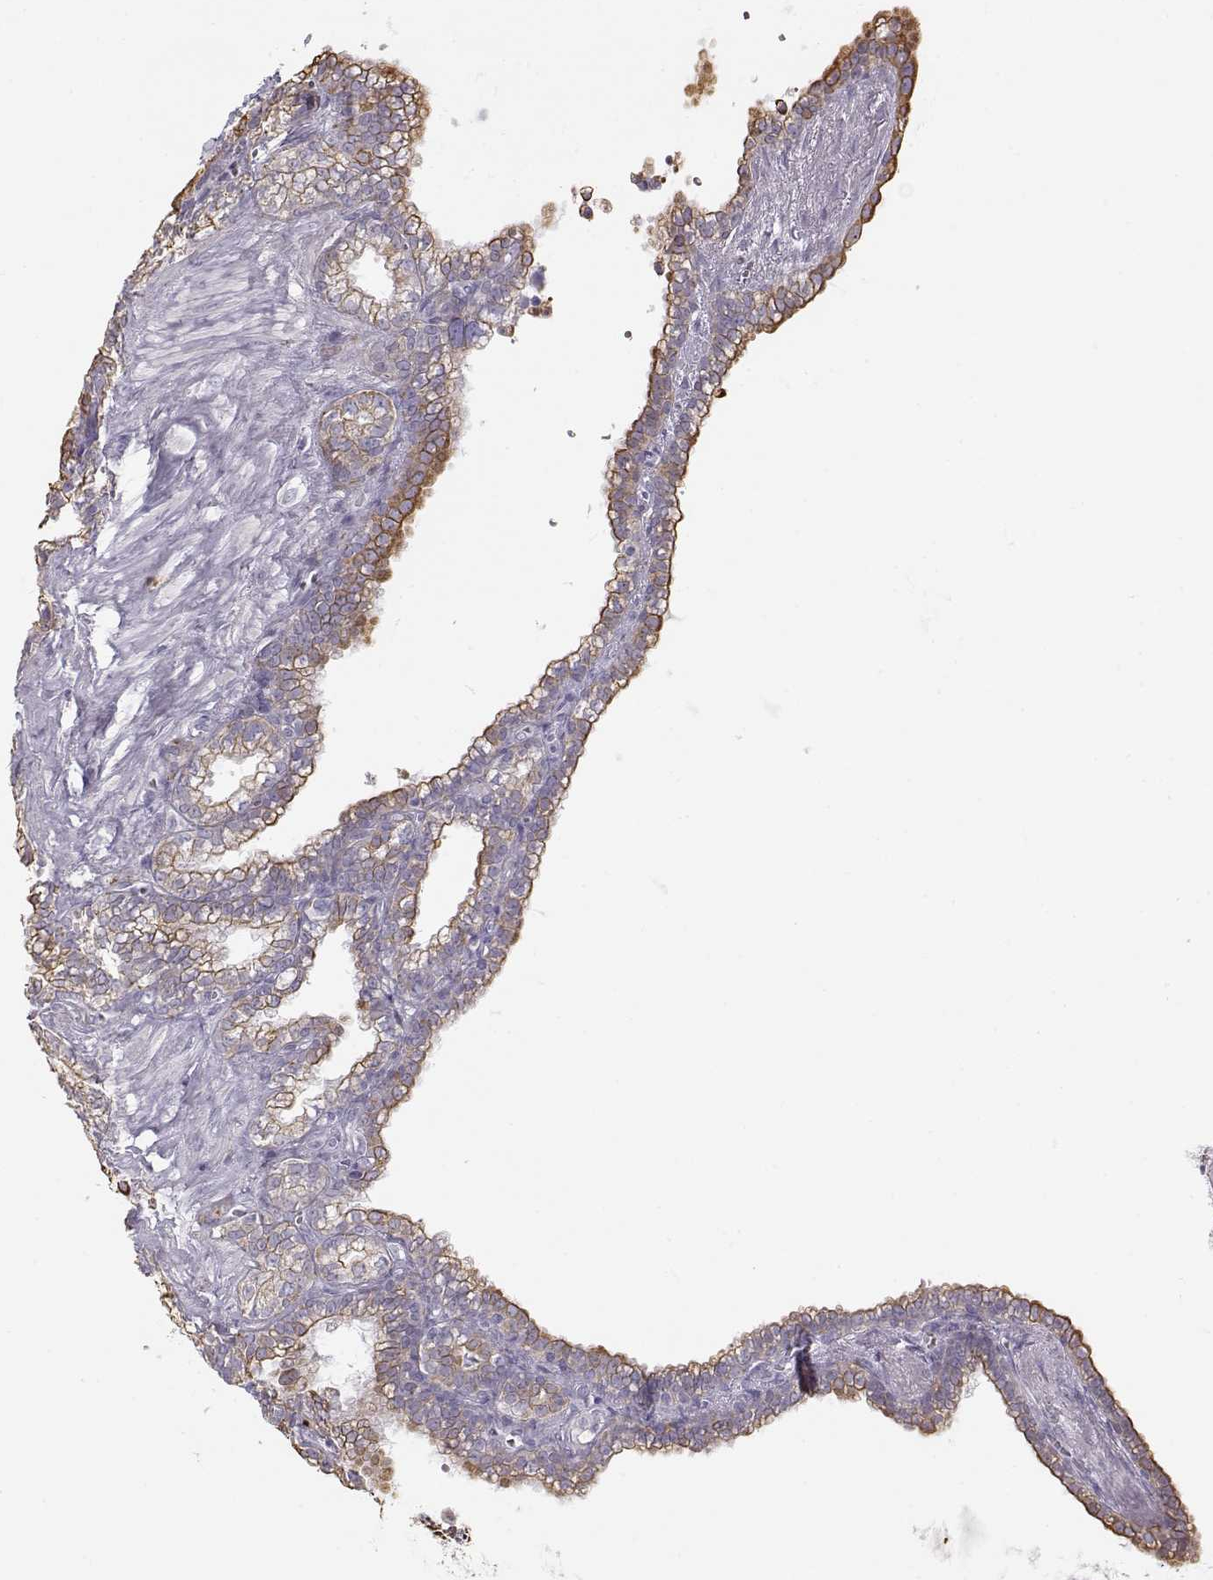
{"staining": {"intensity": "moderate", "quantity": "<25%", "location": "cytoplasmic/membranous"}, "tissue": "seminal vesicle", "cell_type": "Glandular cells", "image_type": "normal", "snomed": [{"axis": "morphology", "description": "Normal tissue, NOS"}, {"axis": "morphology", "description": "Urothelial carcinoma, NOS"}, {"axis": "topography", "description": "Urinary bladder"}, {"axis": "topography", "description": "Seminal veicle"}], "caption": "Immunohistochemical staining of unremarkable human seminal vesicle shows <25% levels of moderate cytoplasmic/membranous protein staining in approximately <25% of glandular cells.", "gene": "S100B", "patient": {"sex": "male", "age": 76}}